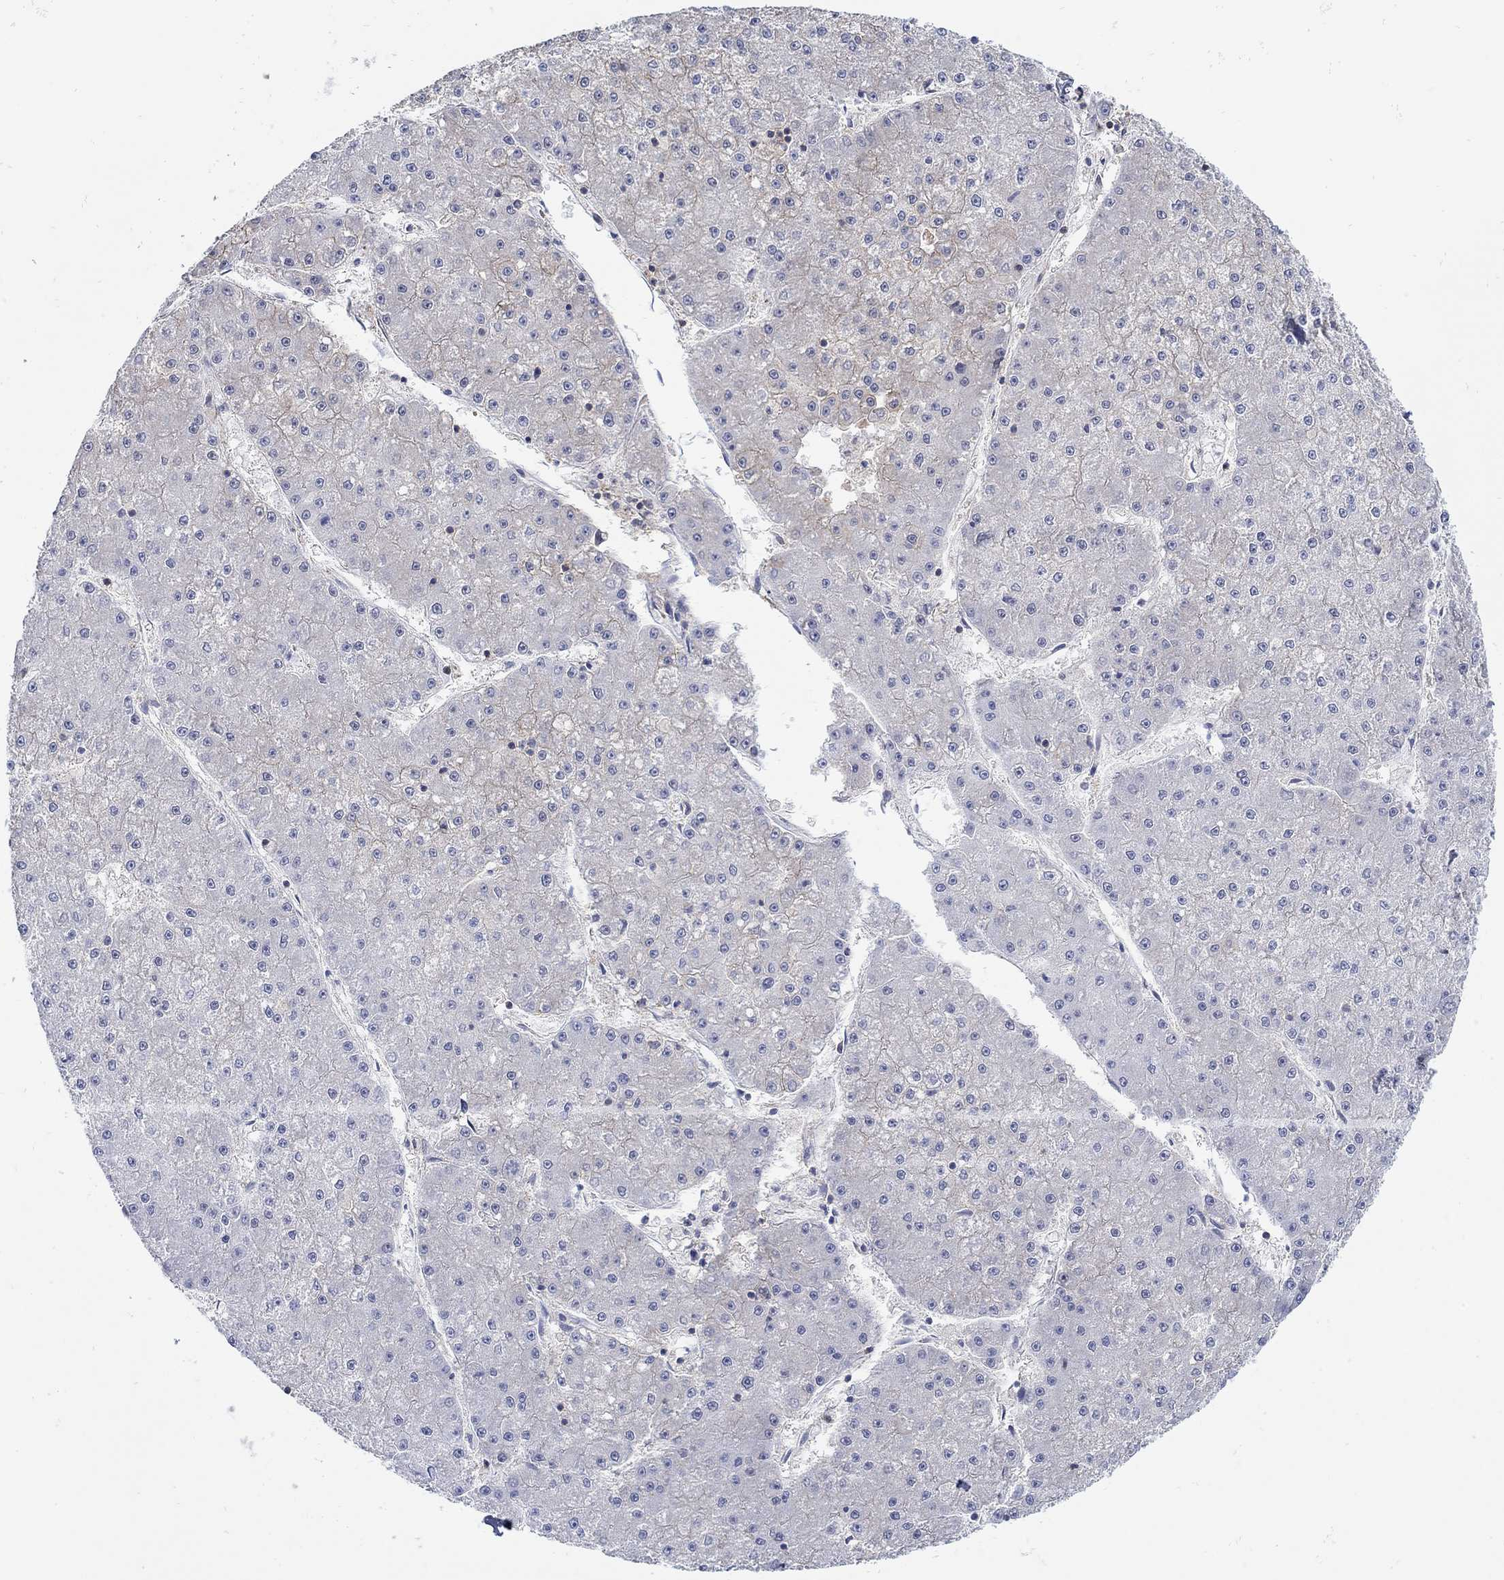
{"staining": {"intensity": "negative", "quantity": "none", "location": "none"}, "tissue": "liver cancer", "cell_type": "Tumor cells", "image_type": "cancer", "snomed": [{"axis": "morphology", "description": "Carcinoma, Hepatocellular, NOS"}, {"axis": "topography", "description": "Liver"}], "caption": "The immunohistochemistry (IHC) micrograph has no significant expression in tumor cells of liver hepatocellular carcinoma tissue.", "gene": "TEKT3", "patient": {"sex": "male", "age": 73}}